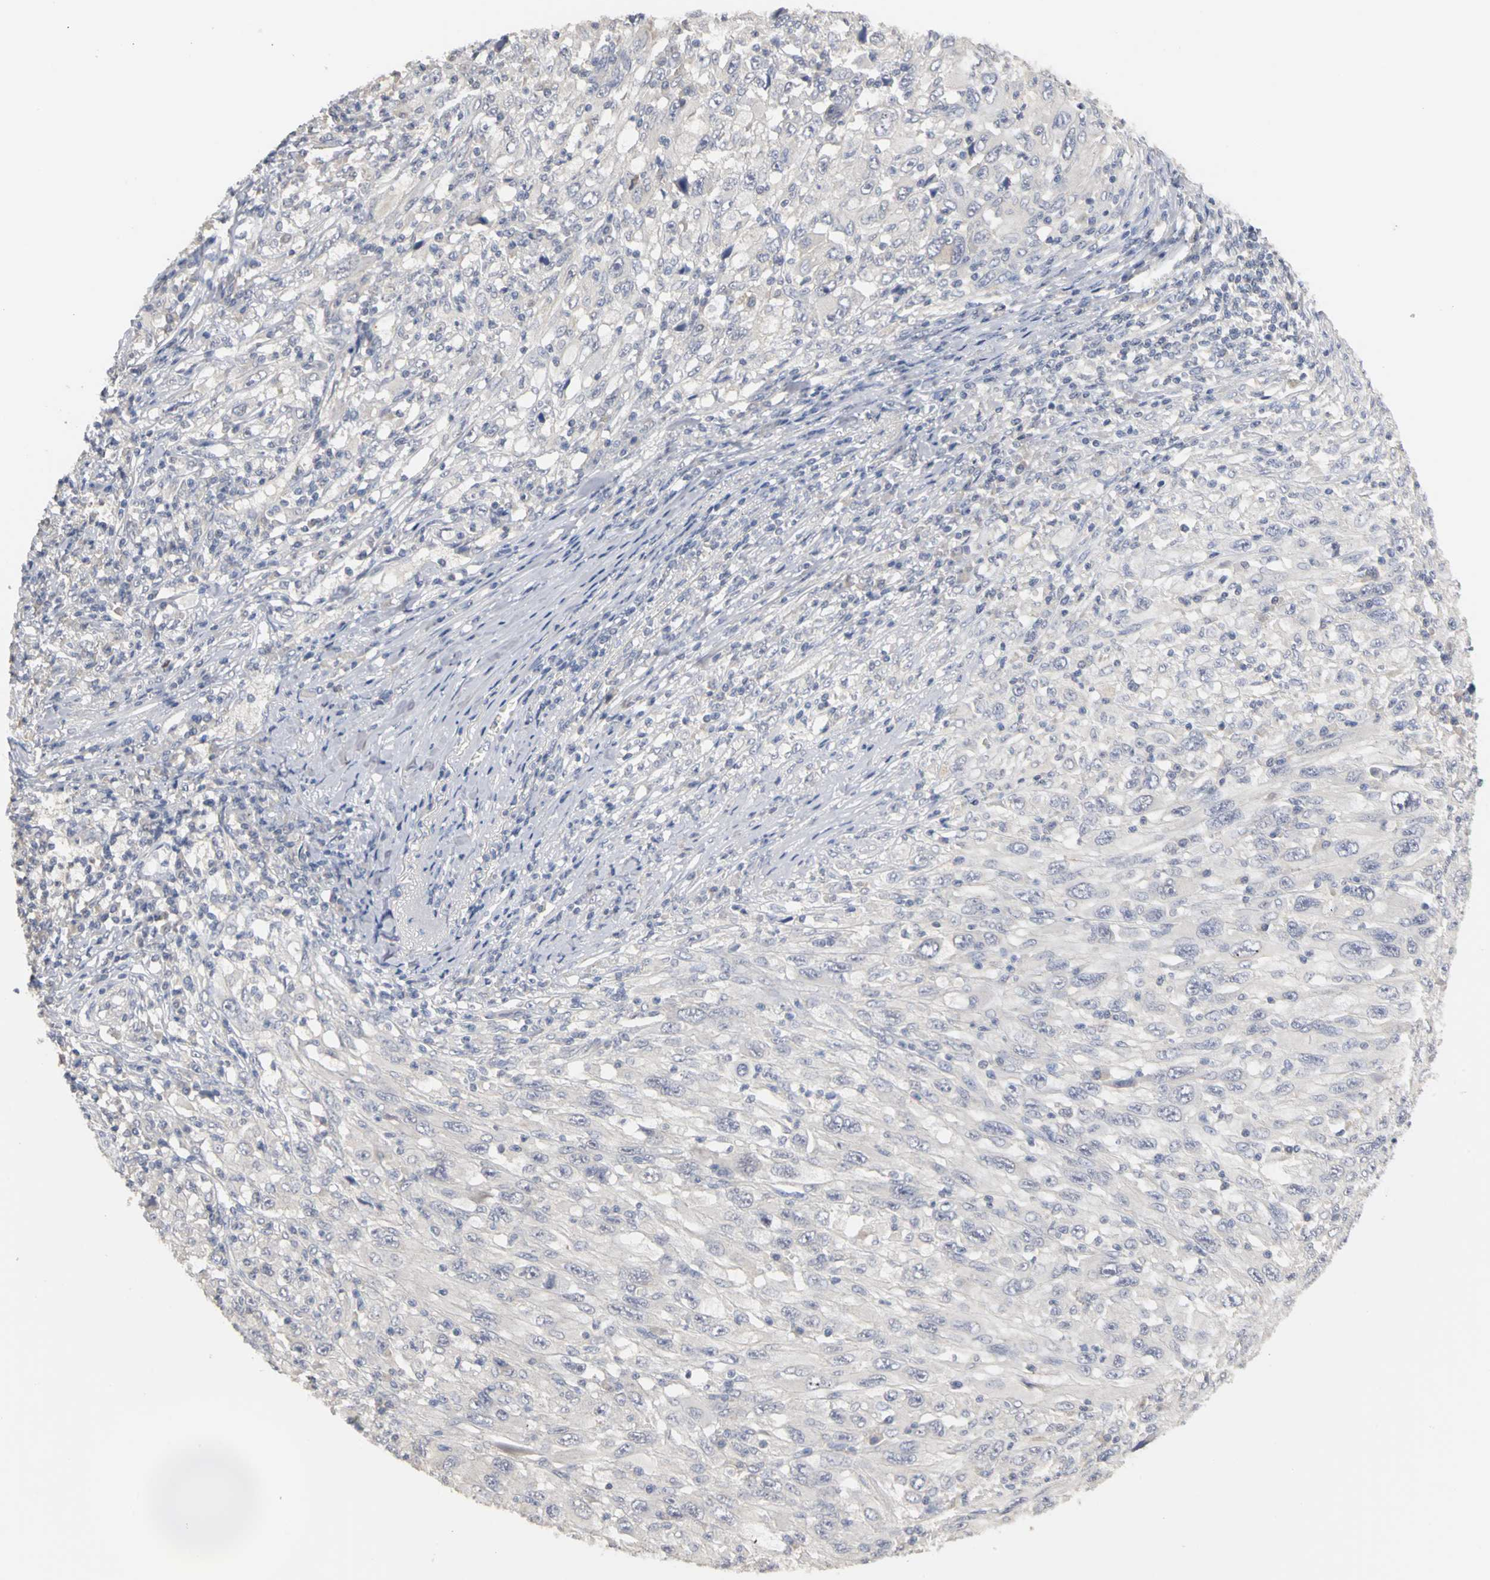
{"staining": {"intensity": "negative", "quantity": "none", "location": "none"}, "tissue": "melanoma", "cell_type": "Tumor cells", "image_type": "cancer", "snomed": [{"axis": "morphology", "description": "Malignant melanoma, Metastatic site"}, {"axis": "topography", "description": "Skin"}], "caption": "There is no significant staining in tumor cells of malignant melanoma (metastatic site).", "gene": "PGR", "patient": {"sex": "female", "age": 56}}